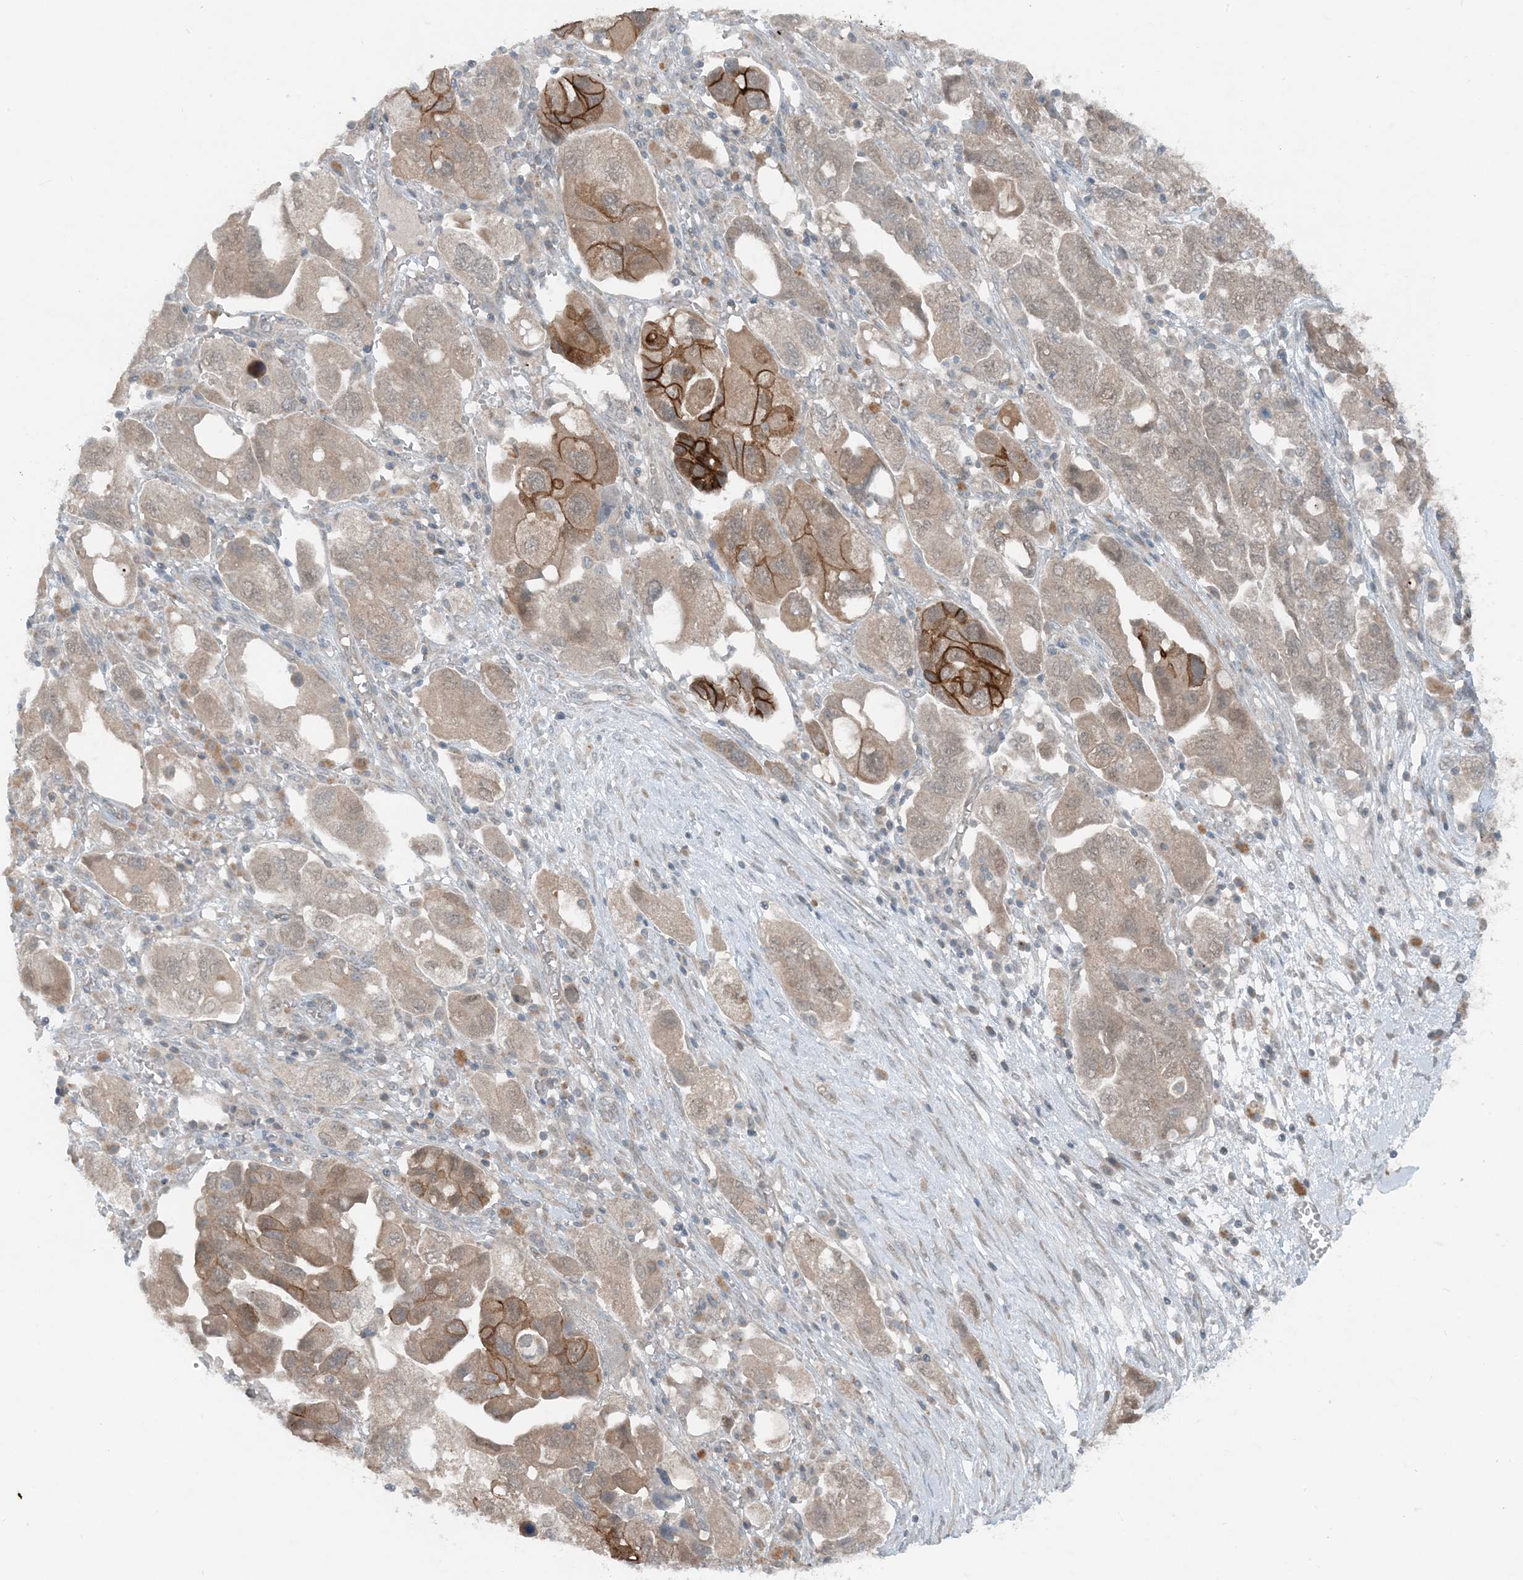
{"staining": {"intensity": "moderate", "quantity": "<25%", "location": "cytoplasmic/membranous"}, "tissue": "ovarian cancer", "cell_type": "Tumor cells", "image_type": "cancer", "snomed": [{"axis": "morphology", "description": "Carcinoma, NOS"}, {"axis": "morphology", "description": "Cystadenocarcinoma, serous, NOS"}, {"axis": "topography", "description": "Ovary"}], "caption": "Carcinoma (ovarian) stained with a protein marker shows moderate staining in tumor cells.", "gene": "MITD1", "patient": {"sex": "female", "age": 69}}